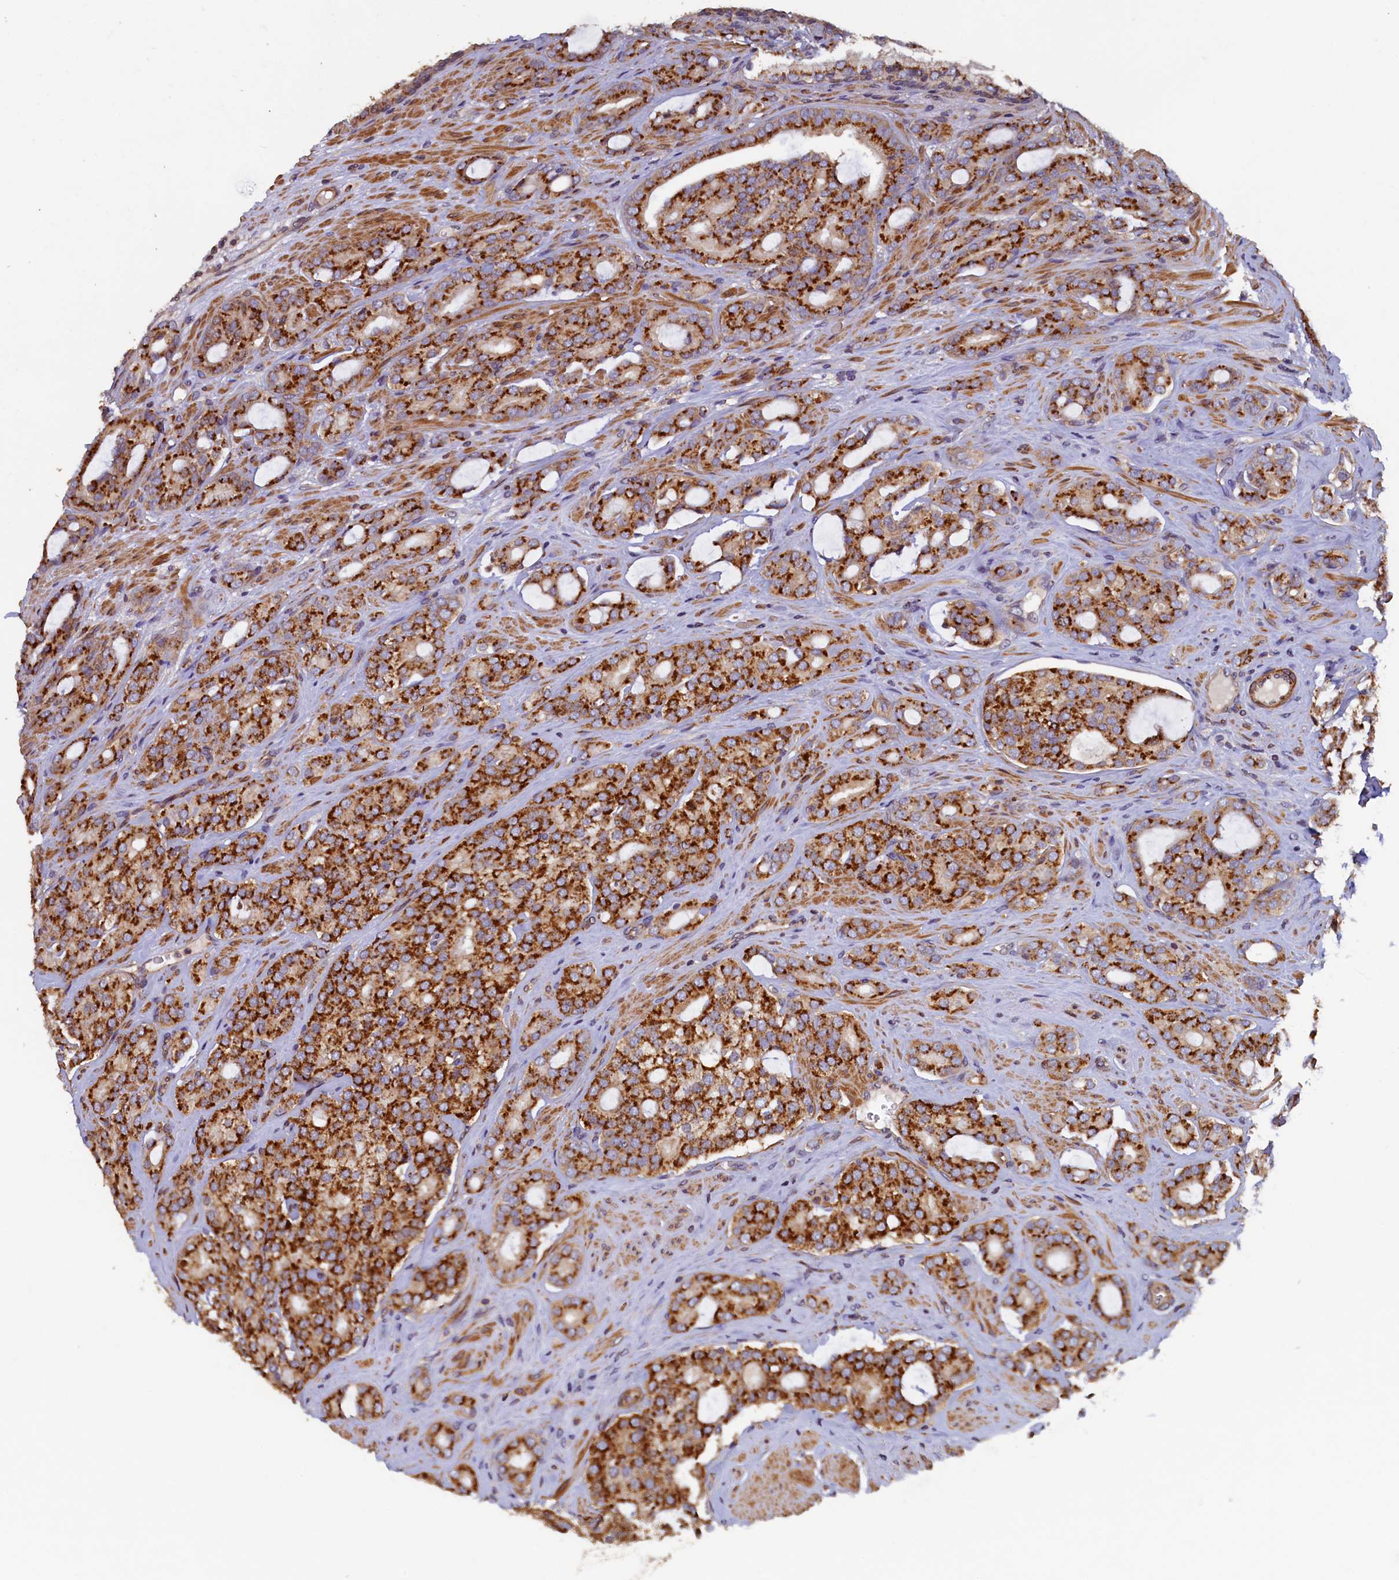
{"staining": {"intensity": "strong", "quantity": ">75%", "location": "cytoplasmic/membranous"}, "tissue": "prostate cancer", "cell_type": "Tumor cells", "image_type": "cancer", "snomed": [{"axis": "morphology", "description": "Adenocarcinoma, High grade"}, {"axis": "topography", "description": "Prostate"}], "caption": "Human prostate cancer stained with a protein marker shows strong staining in tumor cells.", "gene": "TMEM181", "patient": {"sex": "male", "age": 63}}